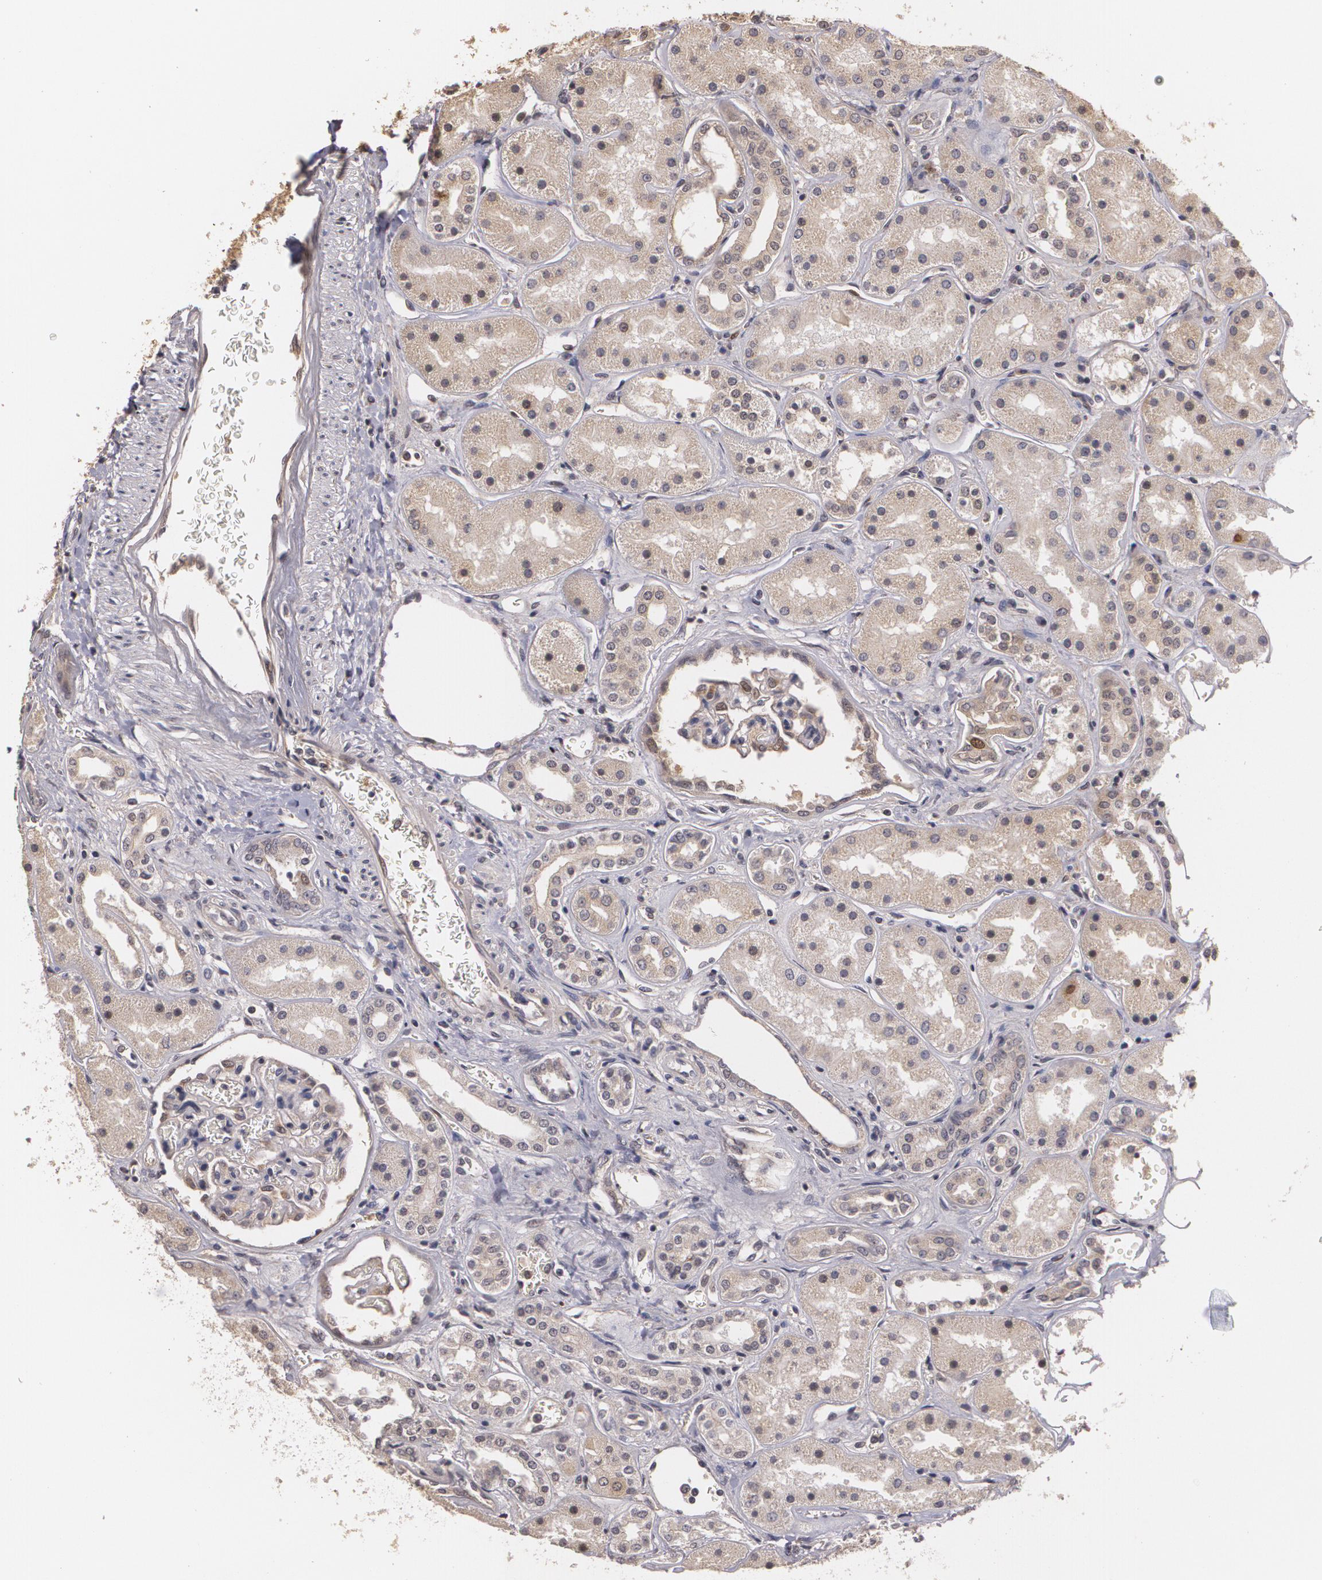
{"staining": {"intensity": "weak", "quantity": "<25%", "location": "cytoplasmic/membranous,nuclear"}, "tissue": "kidney", "cell_type": "Cells in glomeruli", "image_type": "normal", "snomed": [{"axis": "morphology", "description": "Normal tissue, NOS"}, {"axis": "topography", "description": "Kidney"}], "caption": "DAB immunohistochemical staining of benign human kidney reveals no significant expression in cells in glomeruli. (DAB (3,3'-diaminobenzidine) immunohistochemistry (IHC) with hematoxylin counter stain).", "gene": "BRCA1", "patient": {"sex": "male", "age": 28}}